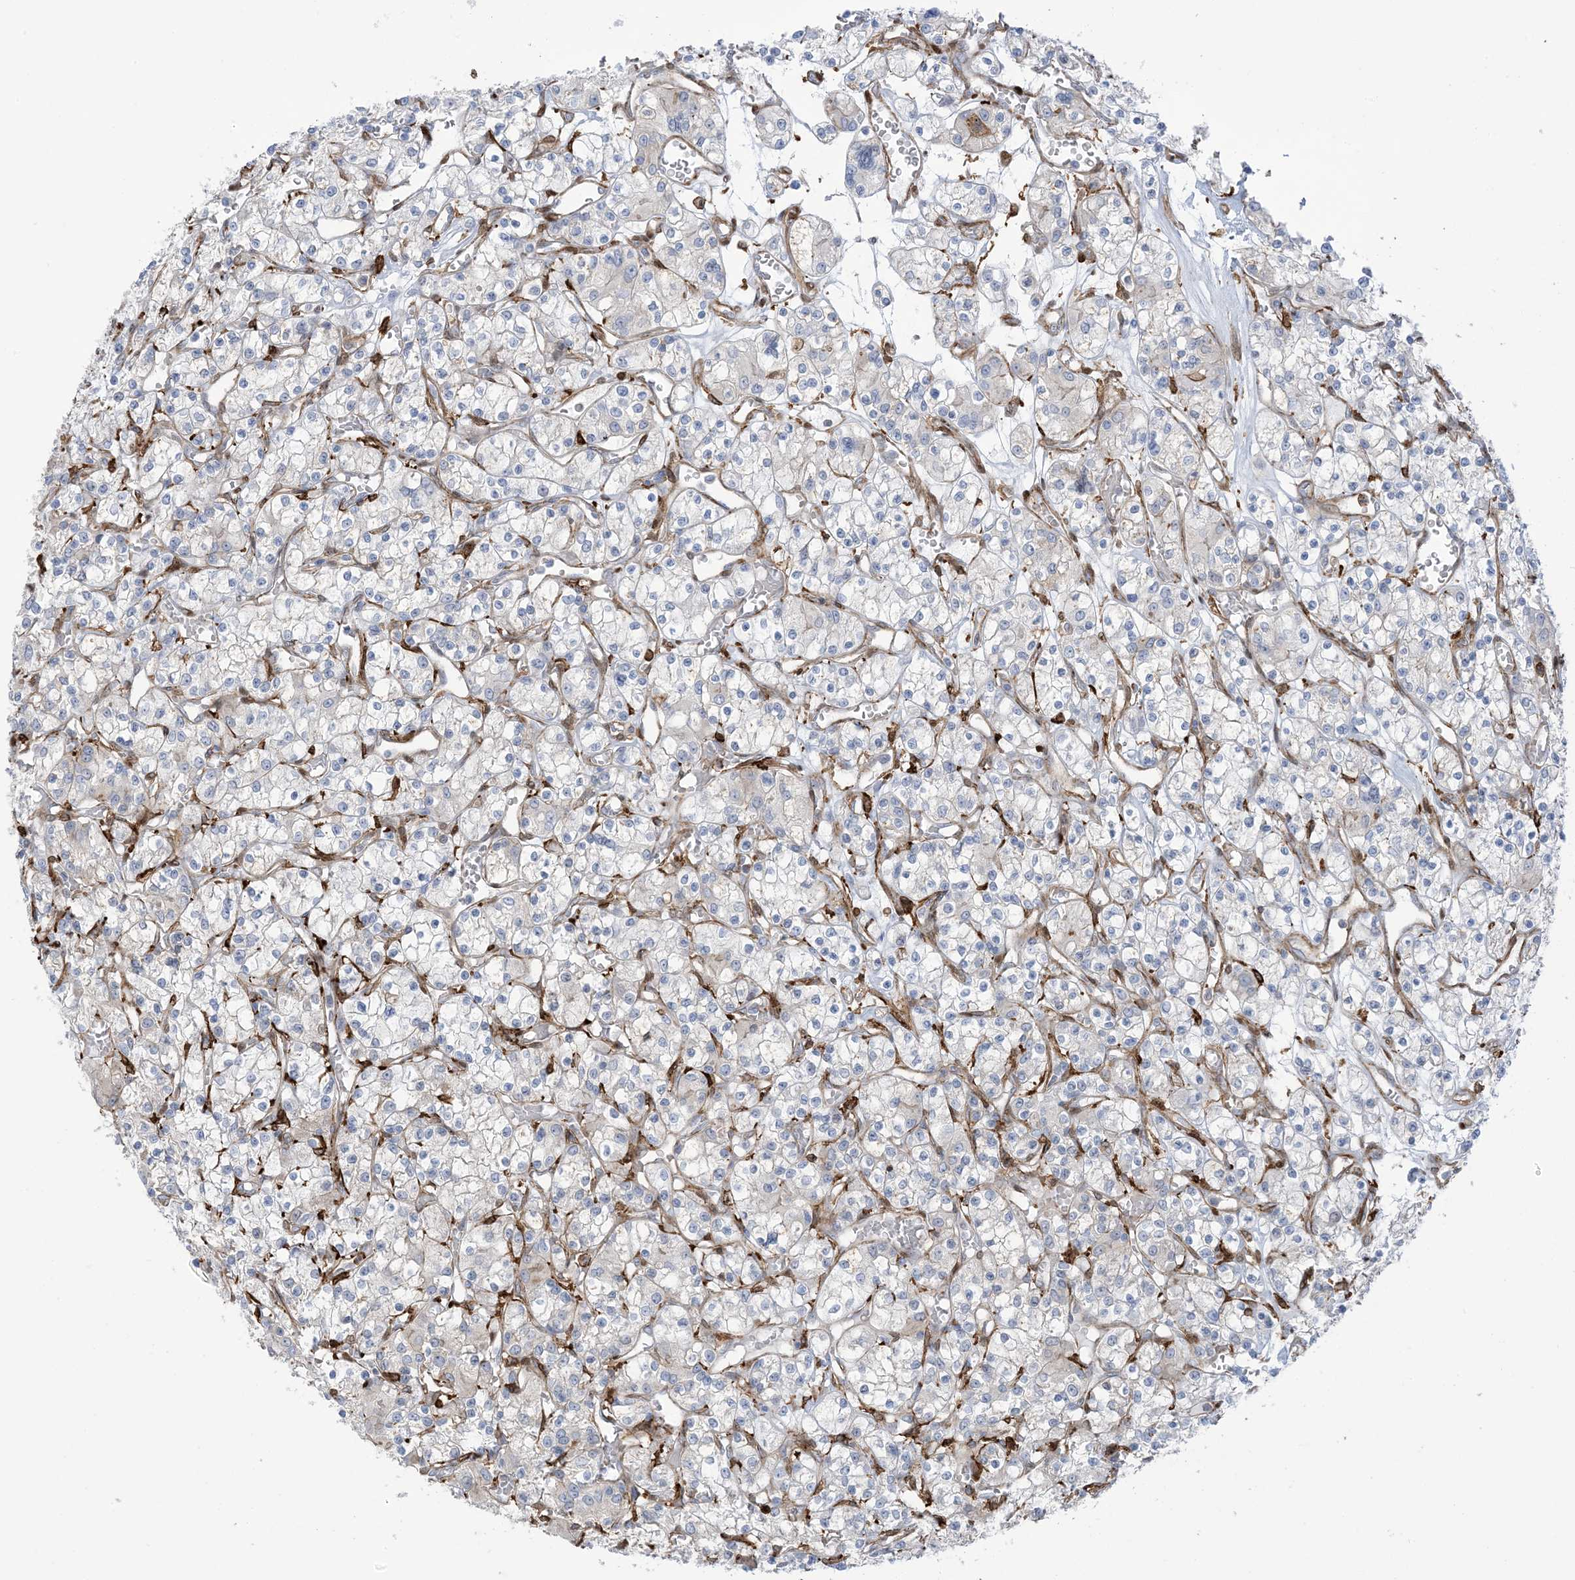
{"staining": {"intensity": "negative", "quantity": "none", "location": "none"}, "tissue": "renal cancer", "cell_type": "Tumor cells", "image_type": "cancer", "snomed": [{"axis": "morphology", "description": "Adenocarcinoma, NOS"}, {"axis": "topography", "description": "Kidney"}], "caption": "Immunohistochemistry (IHC) of adenocarcinoma (renal) shows no positivity in tumor cells.", "gene": "ICMT", "patient": {"sex": "female", "age": 59}}